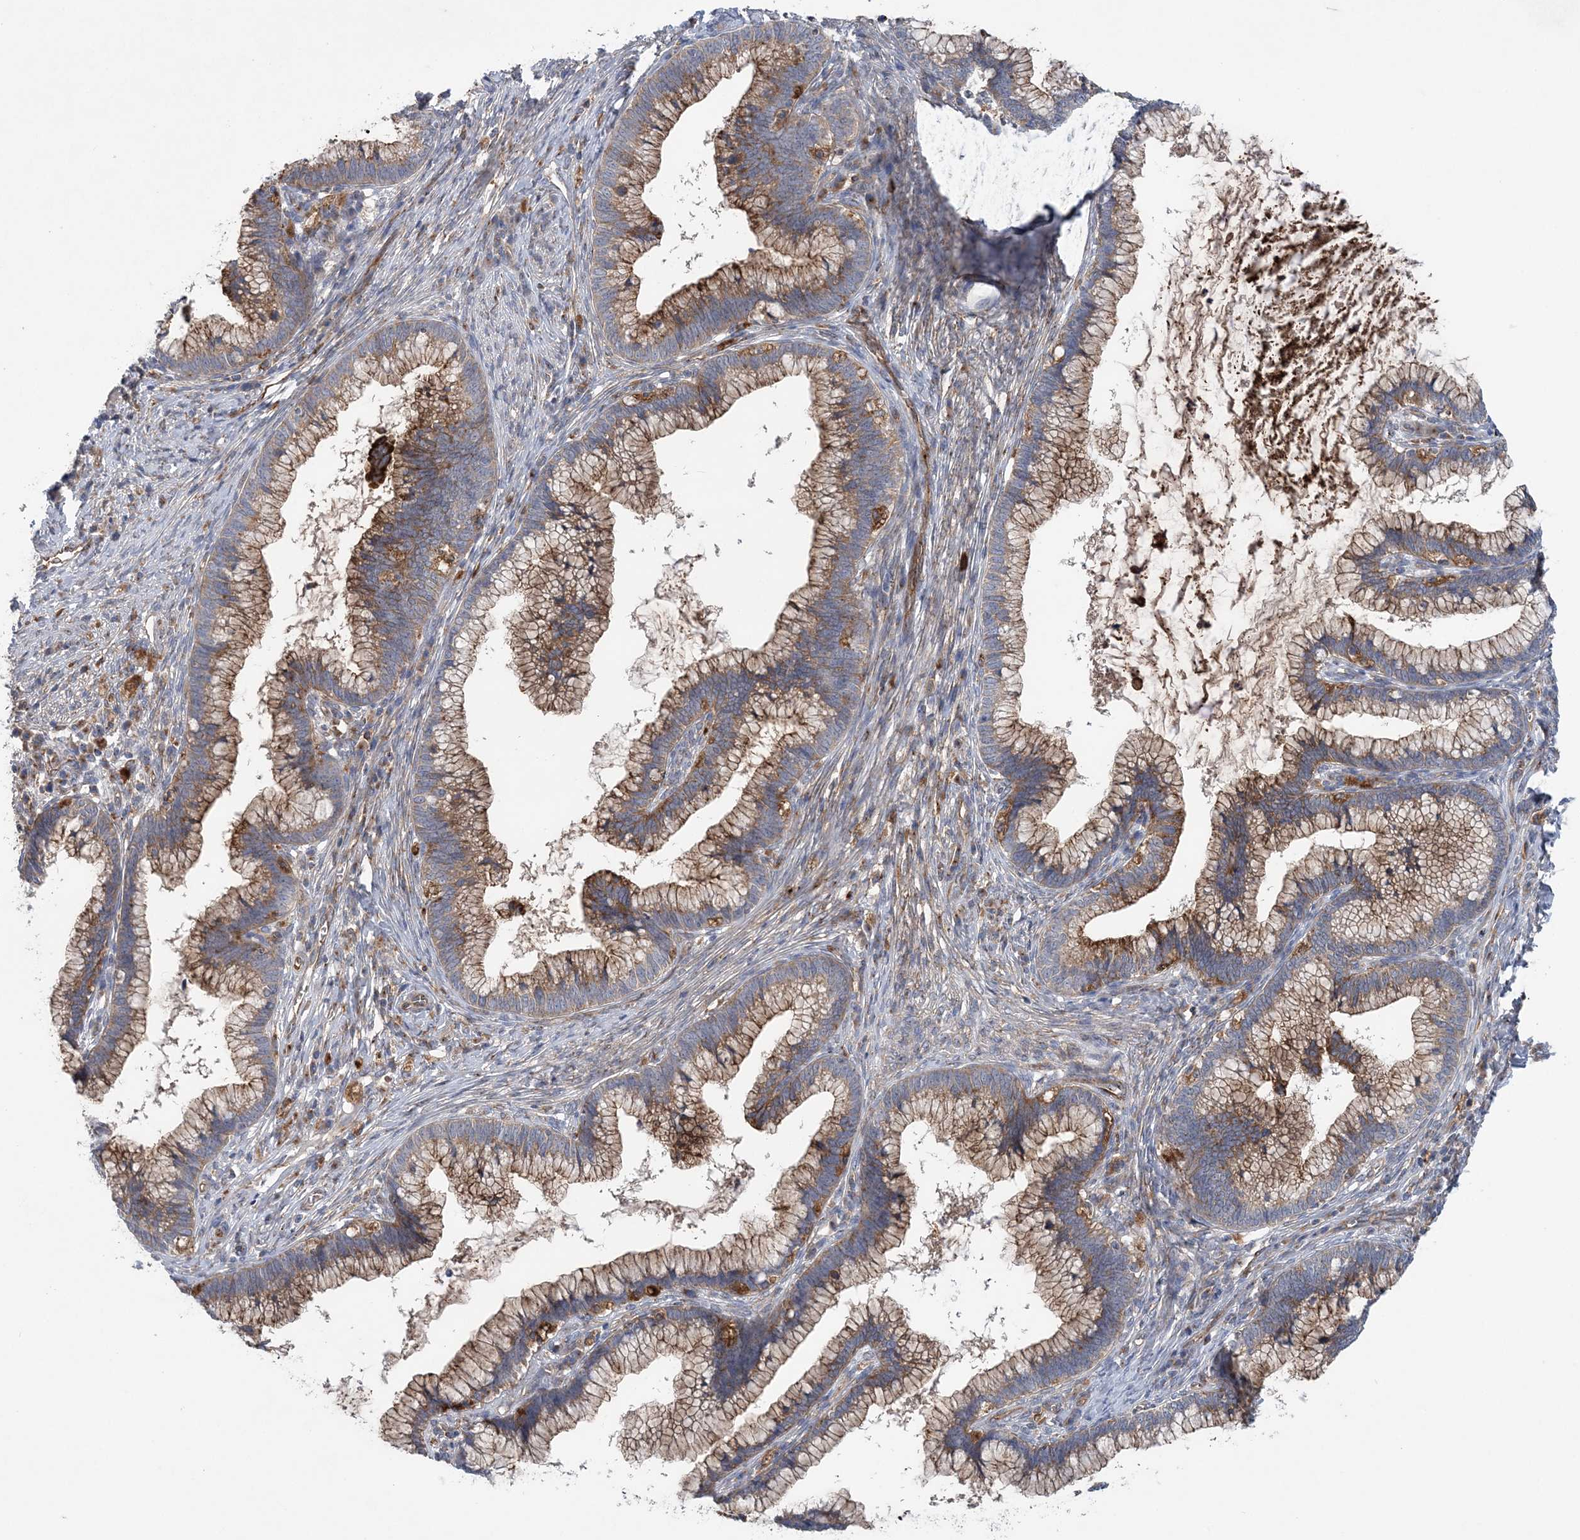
{"staining": {"intensity": "moderate", "quantity": ">75%", "location": "cytoplasmic/membranous"}, "tissue": "cervical cancer", "cell_type": "Tumor cells", "image_type": "cancer", "snomed": [{"axis": "morphology", "description": "Adenocarcinoma, NOS"}, {"axis": "topography", "description": "Cervix"}], "caption": "Immunohistochemistry (DAB (3,3'-diaminobenzidine)) staining of cervical cancer (adenocarcinoma) exhibits moderate cytoplasmic/membranous protein staining in approximately >75% of tumor cells. (DAB = brown stain, brightfield microscopy at high magnification).", "gene": "PTTG1IP", "patient": {"sex": "female", "age": 36}}